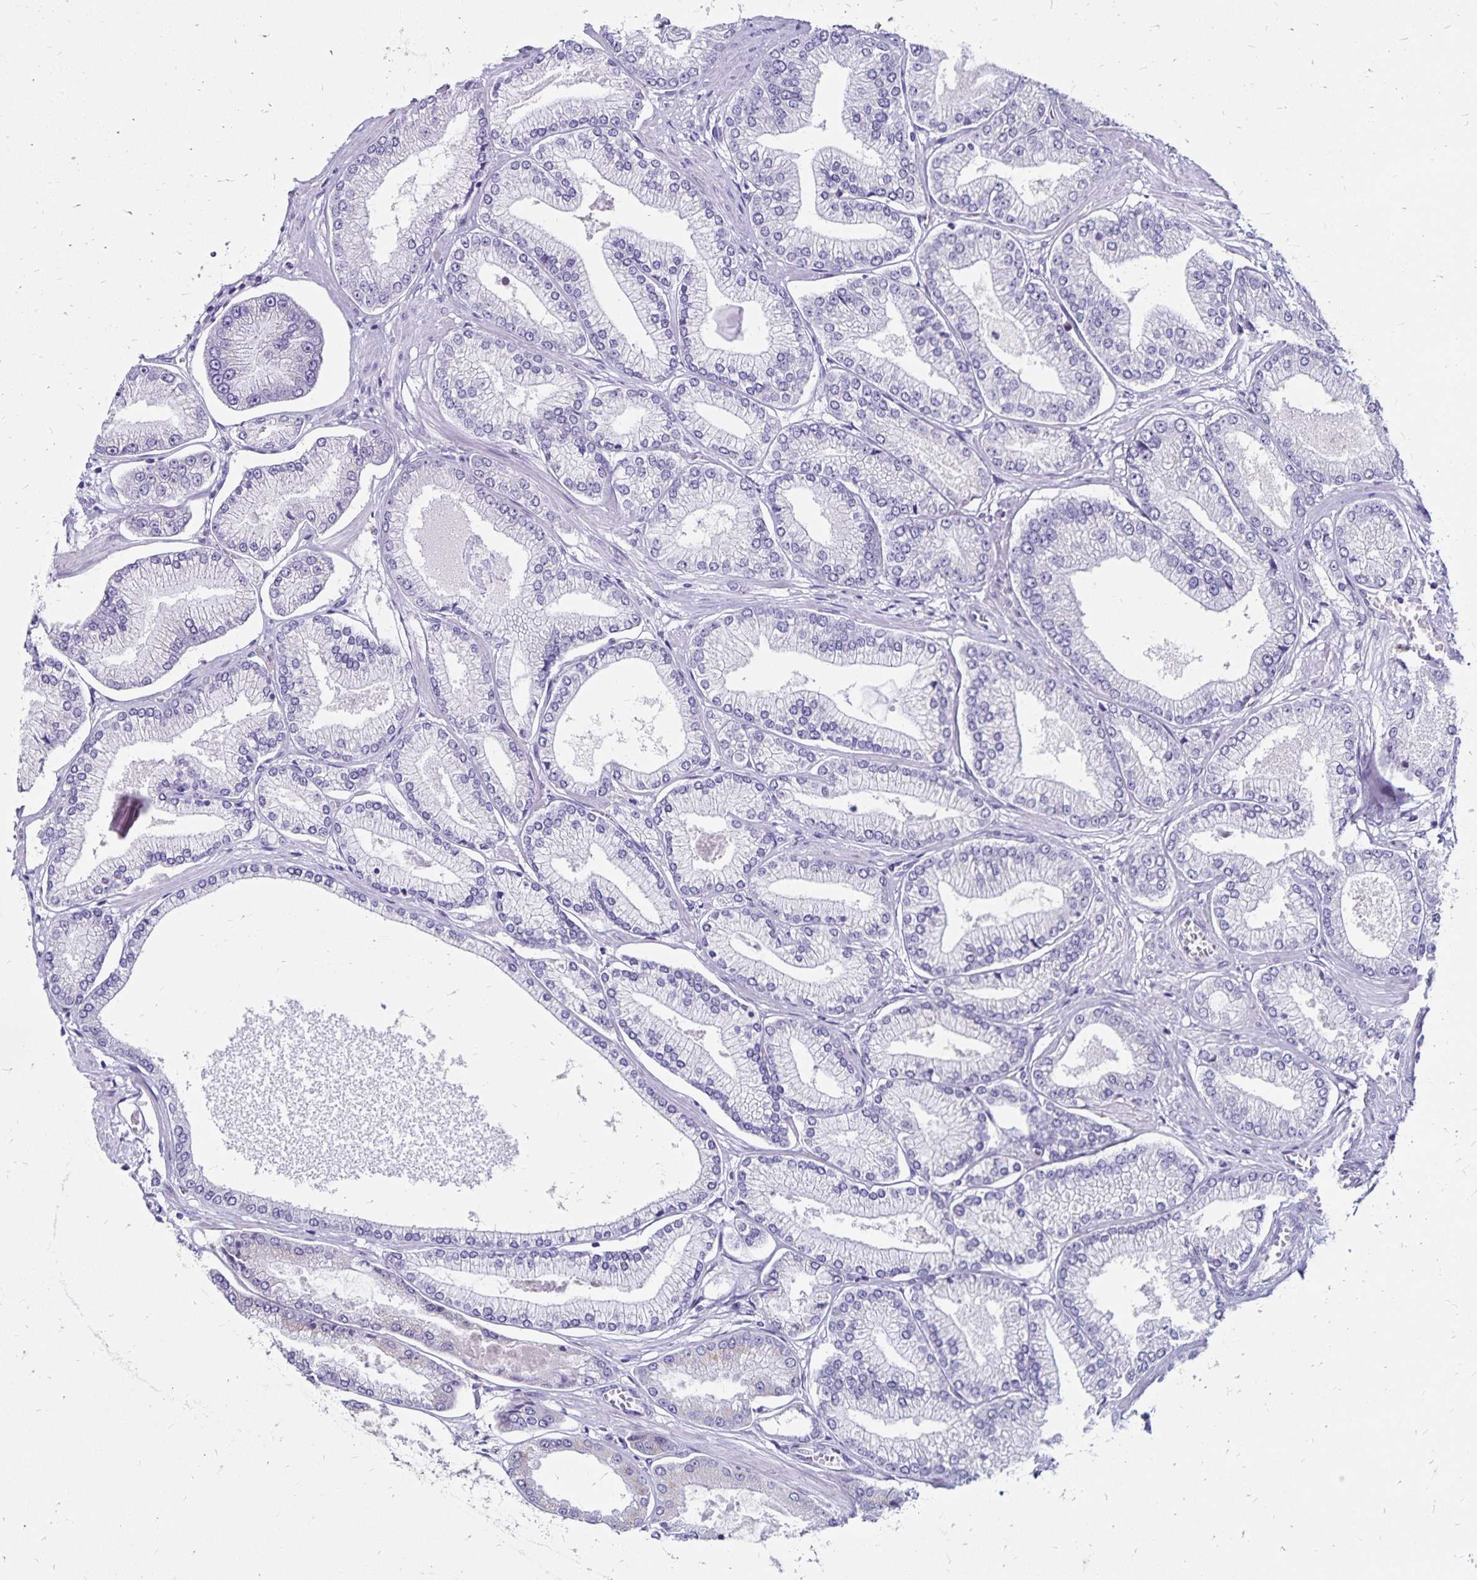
{"staining": {"intensity": "negative", "quantity": "none", "location": "none"}, "tissue": "prostate cancer", "cell_type": "Tumor cells", "image_type": "cancer", "snomed": [{"axis": "morphology", "description": "Adenocarcinoma, Low grade"}, {"axis": "topography", "description": "Prostate"}], "caption": "Photomicrograph shows no significant protein expression in tumor cells of prostate low-grade adenocarcinoma.", "gene": "TNS3", "patient": {"sex": "male", "age": 55}}